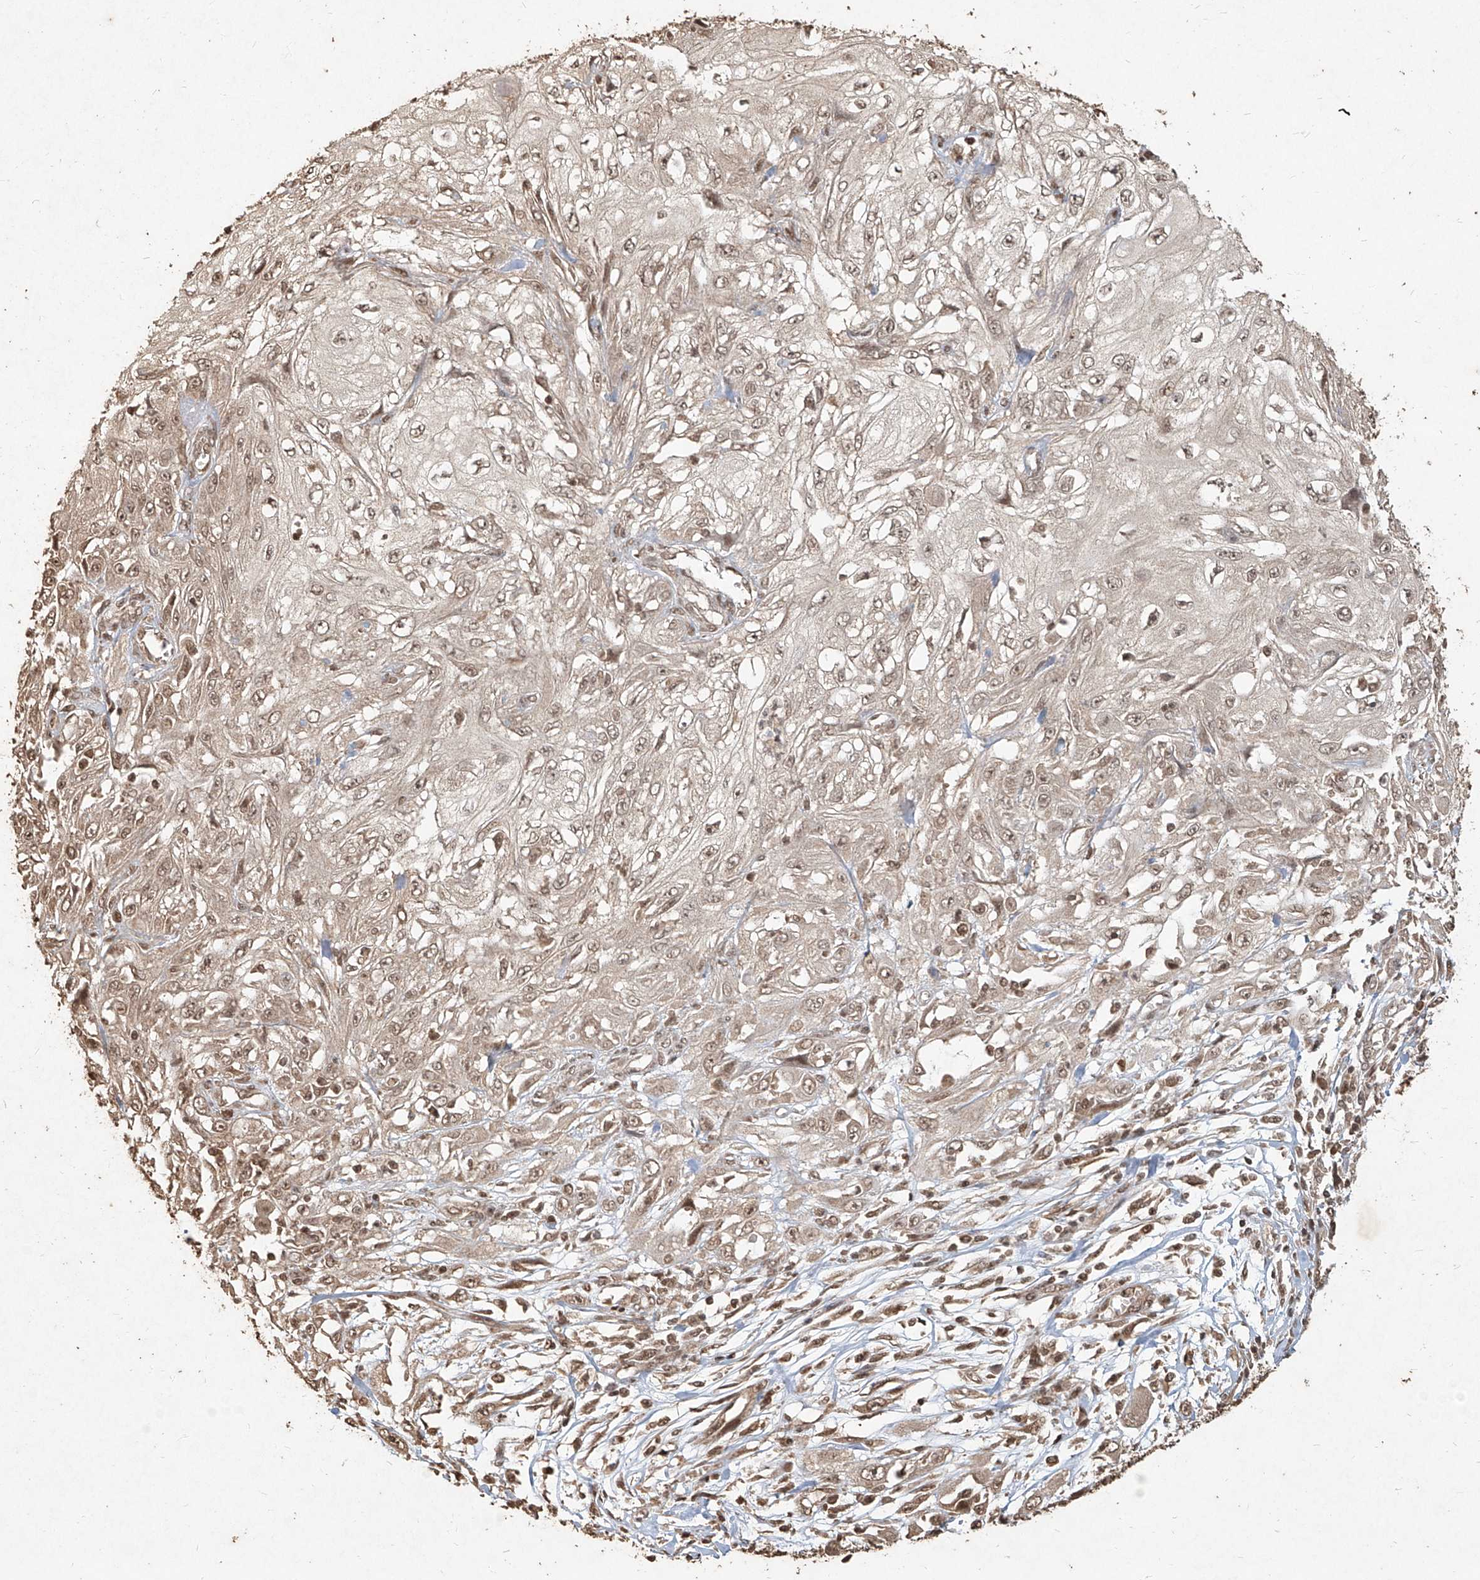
{"staining": {"intensity": "weak", "quantity": ">75%", "location": "nuclear"}, "tissue": "skin cancer", "cell_type": "Tumor cells", "image_type": "cancer", "snomed": [{"axis": "morphology", "description": "Squamous cell carcinoma, NOS"}, {"axis": "topography", "description": "Skin"}], "caption": "High-magnification brightfield microscopy of skin cancer stained with DAB (3,3'-diaminobenzidine) (brown) and counterstained with hematoxylin (blue). tumor cells exhibit weak nuclear staining is present in approximately>75% of cells.", "gene": "UBE2K", "patient": {"sex": "male", "age": 75}}